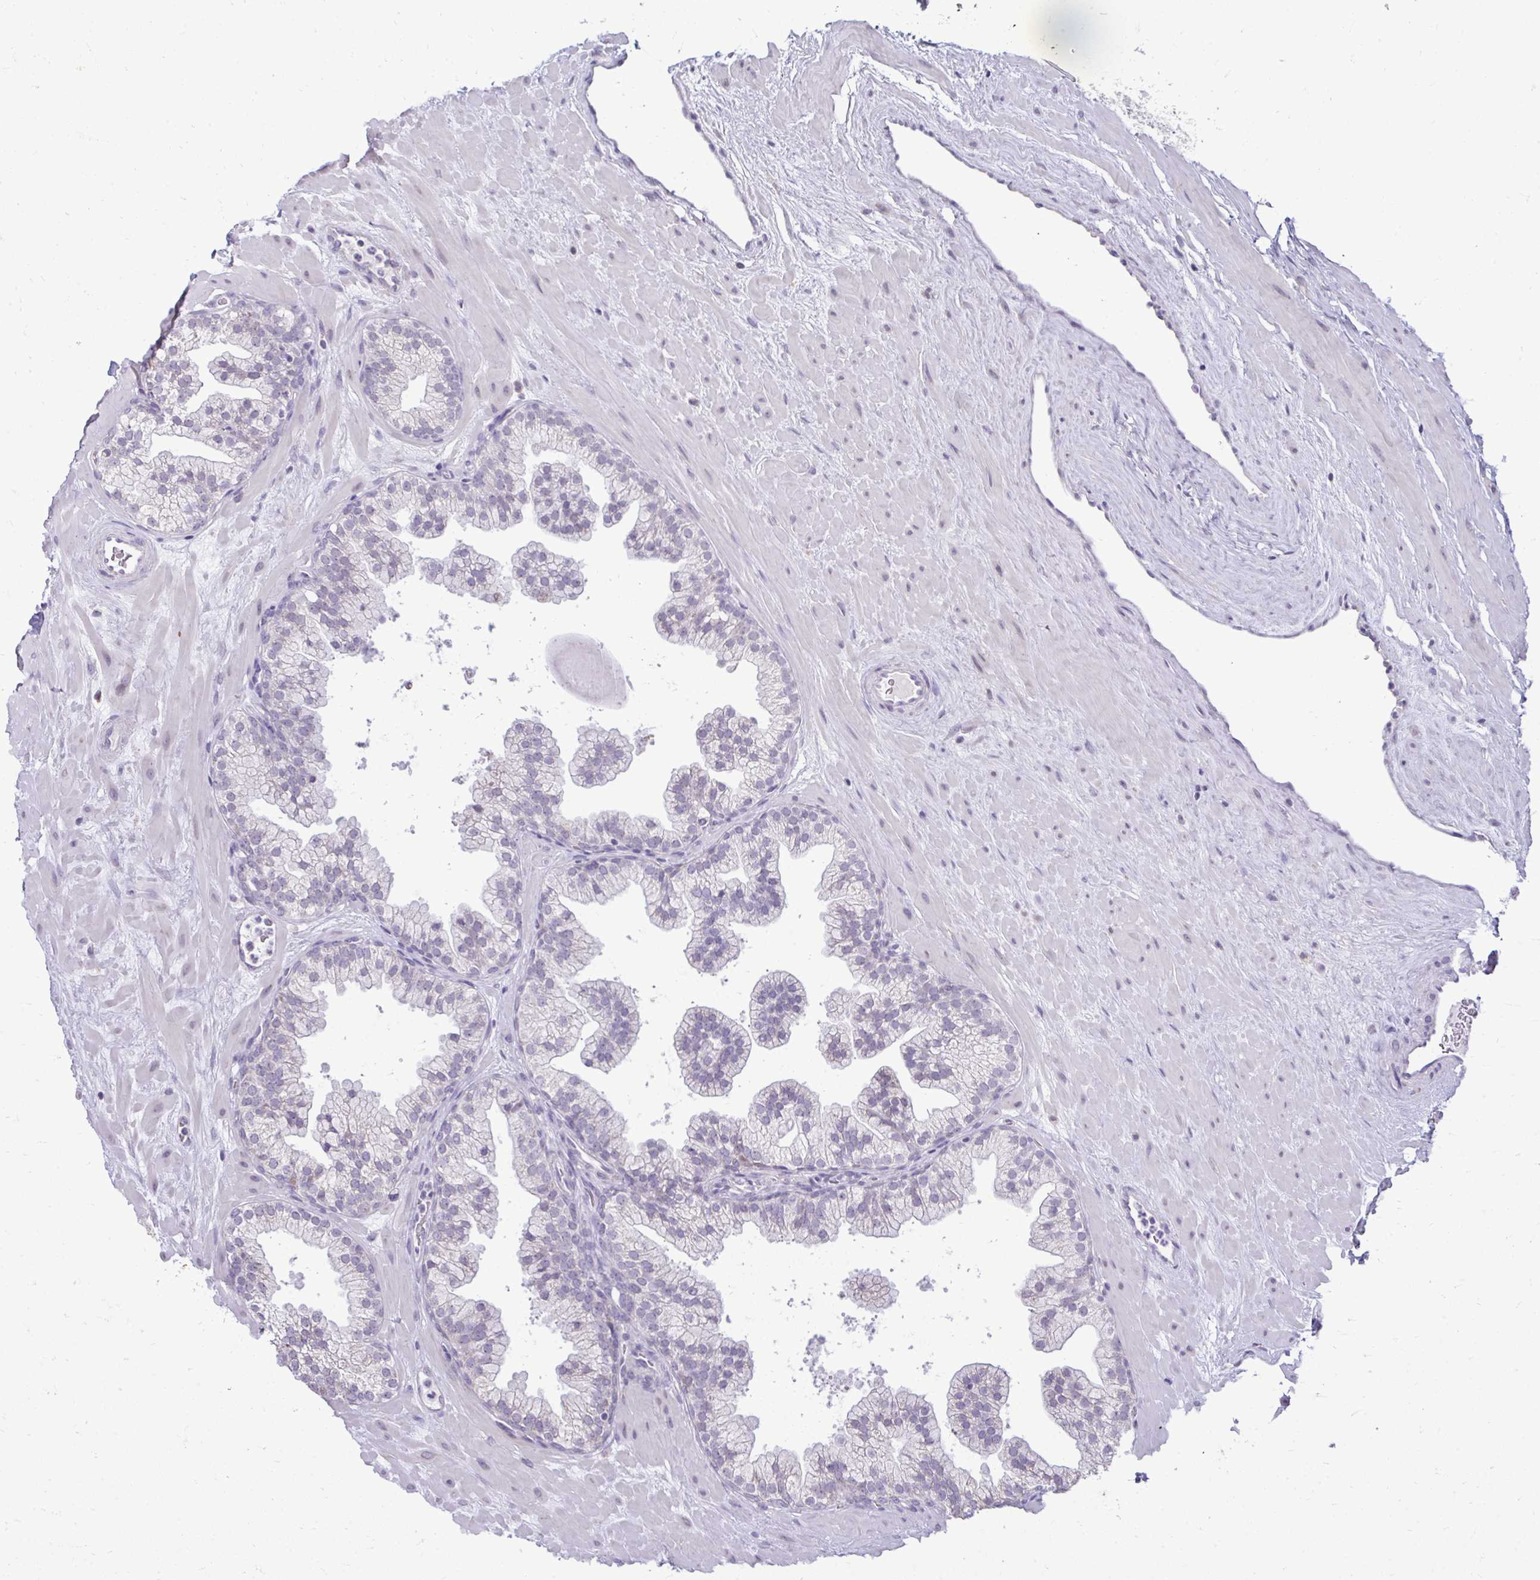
{"staining": {"intensity": "negative", "quantity": "none", "location": "none"}, "tissue": "prostate", "cell_type": "Glandular cells", "image_type": "normal", "snomed": [{"axis": "morphology", "description": "Normal tissue, NOS"}, {"axis": "topography", "description": "Prostate"}, {"axis": "topography", "description": "Peripheral nerve tissue"}], "caption": "An immunohistochemistry micrograph of unremarkable prostate is shown. There is no staining in glandular cells of prostate.", "gene": "NPPA", "patient": {"sex": "male", "age": 61}}